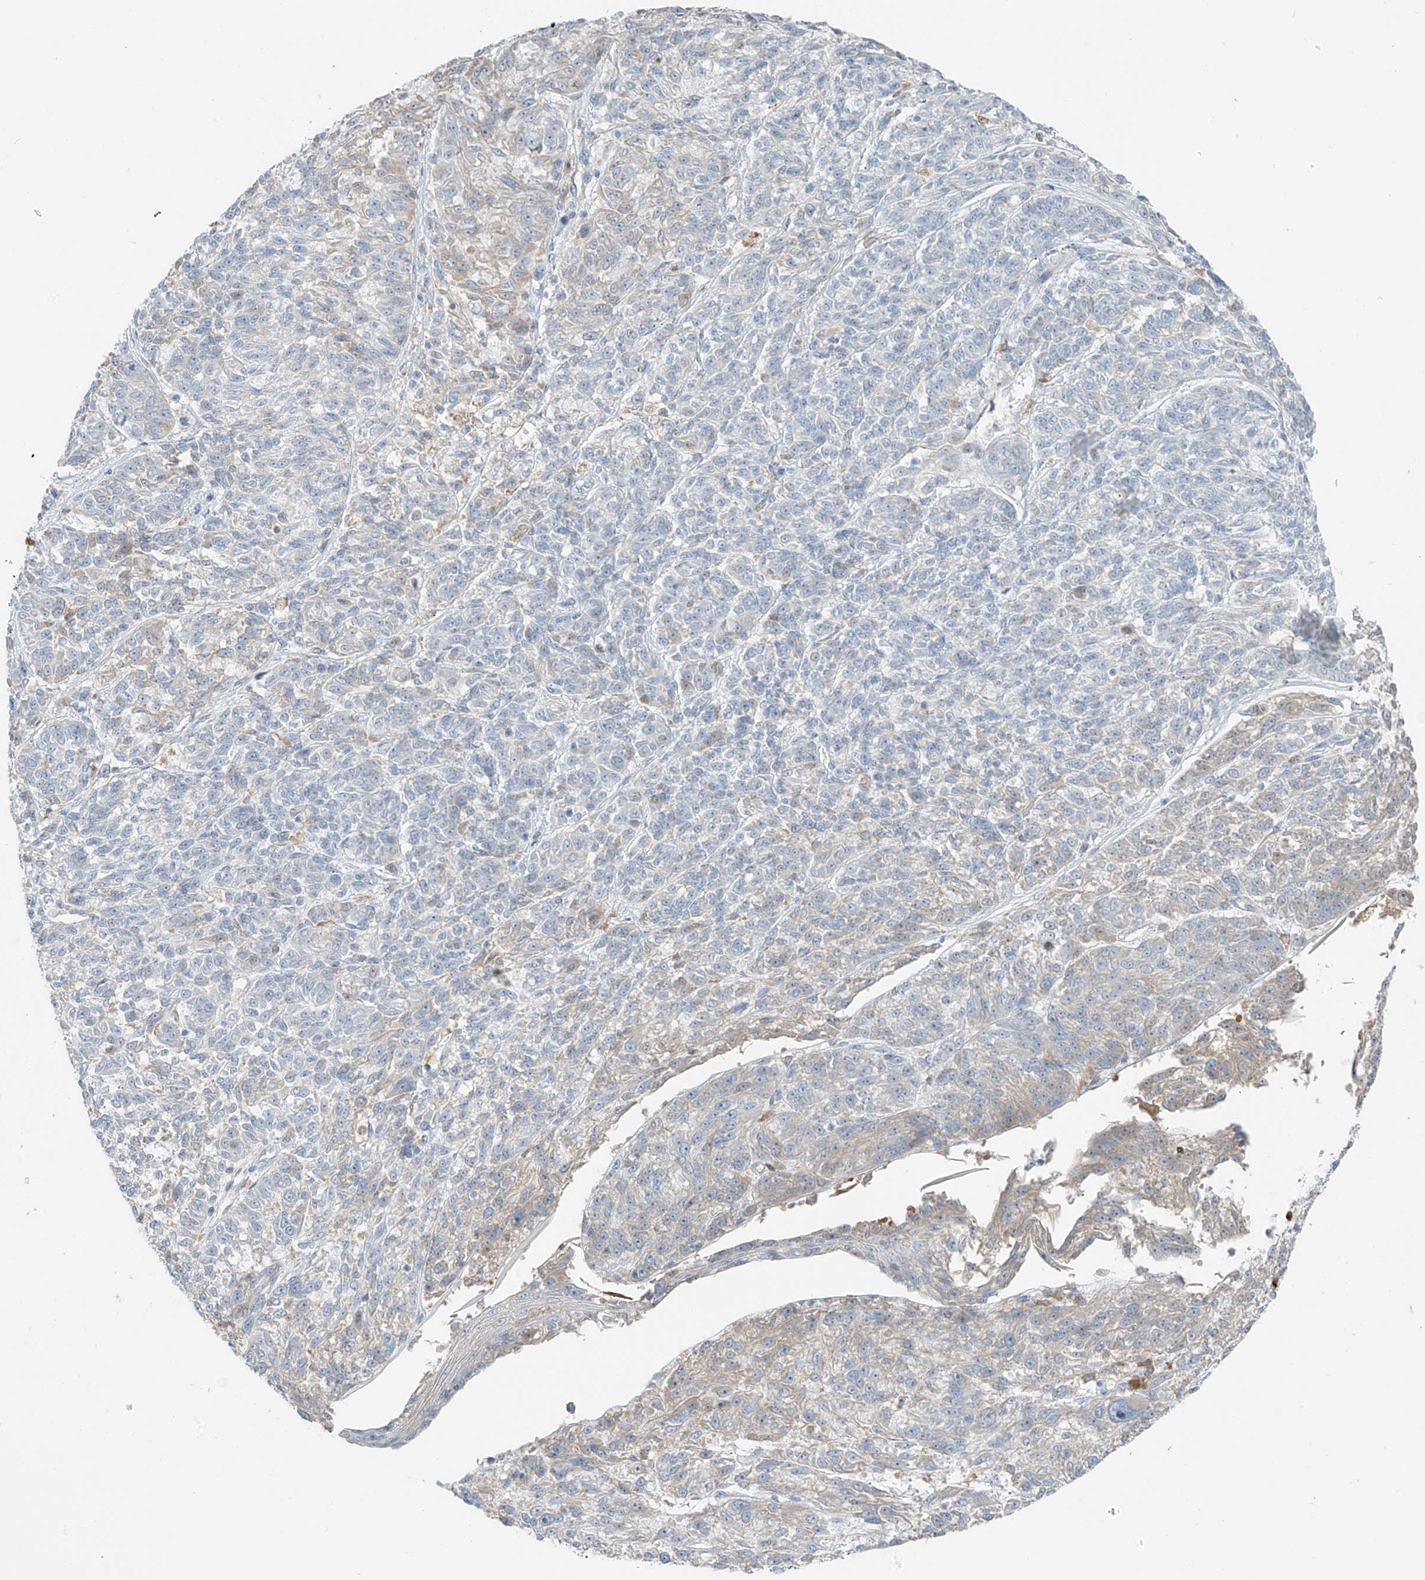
{"staining": {"intensity": "weak", "quantity": "<25%", "location": "cytoplasmic/membranous"}, "tissue": "melanoma", "cell_type": "Tumor cells", "image_type": "cancer", "snomed": [{"axis": "morphology", "description": "Malignant melanoma, NOS"}, {"axis": "topography", "description": "Skin"}], "caption": "Immunohistochemical staining of malignant melanoma exhibits no significant staining in tumor cells.", "gene": "FAM131C", "patient": {"sex": "male", "age": 53}}